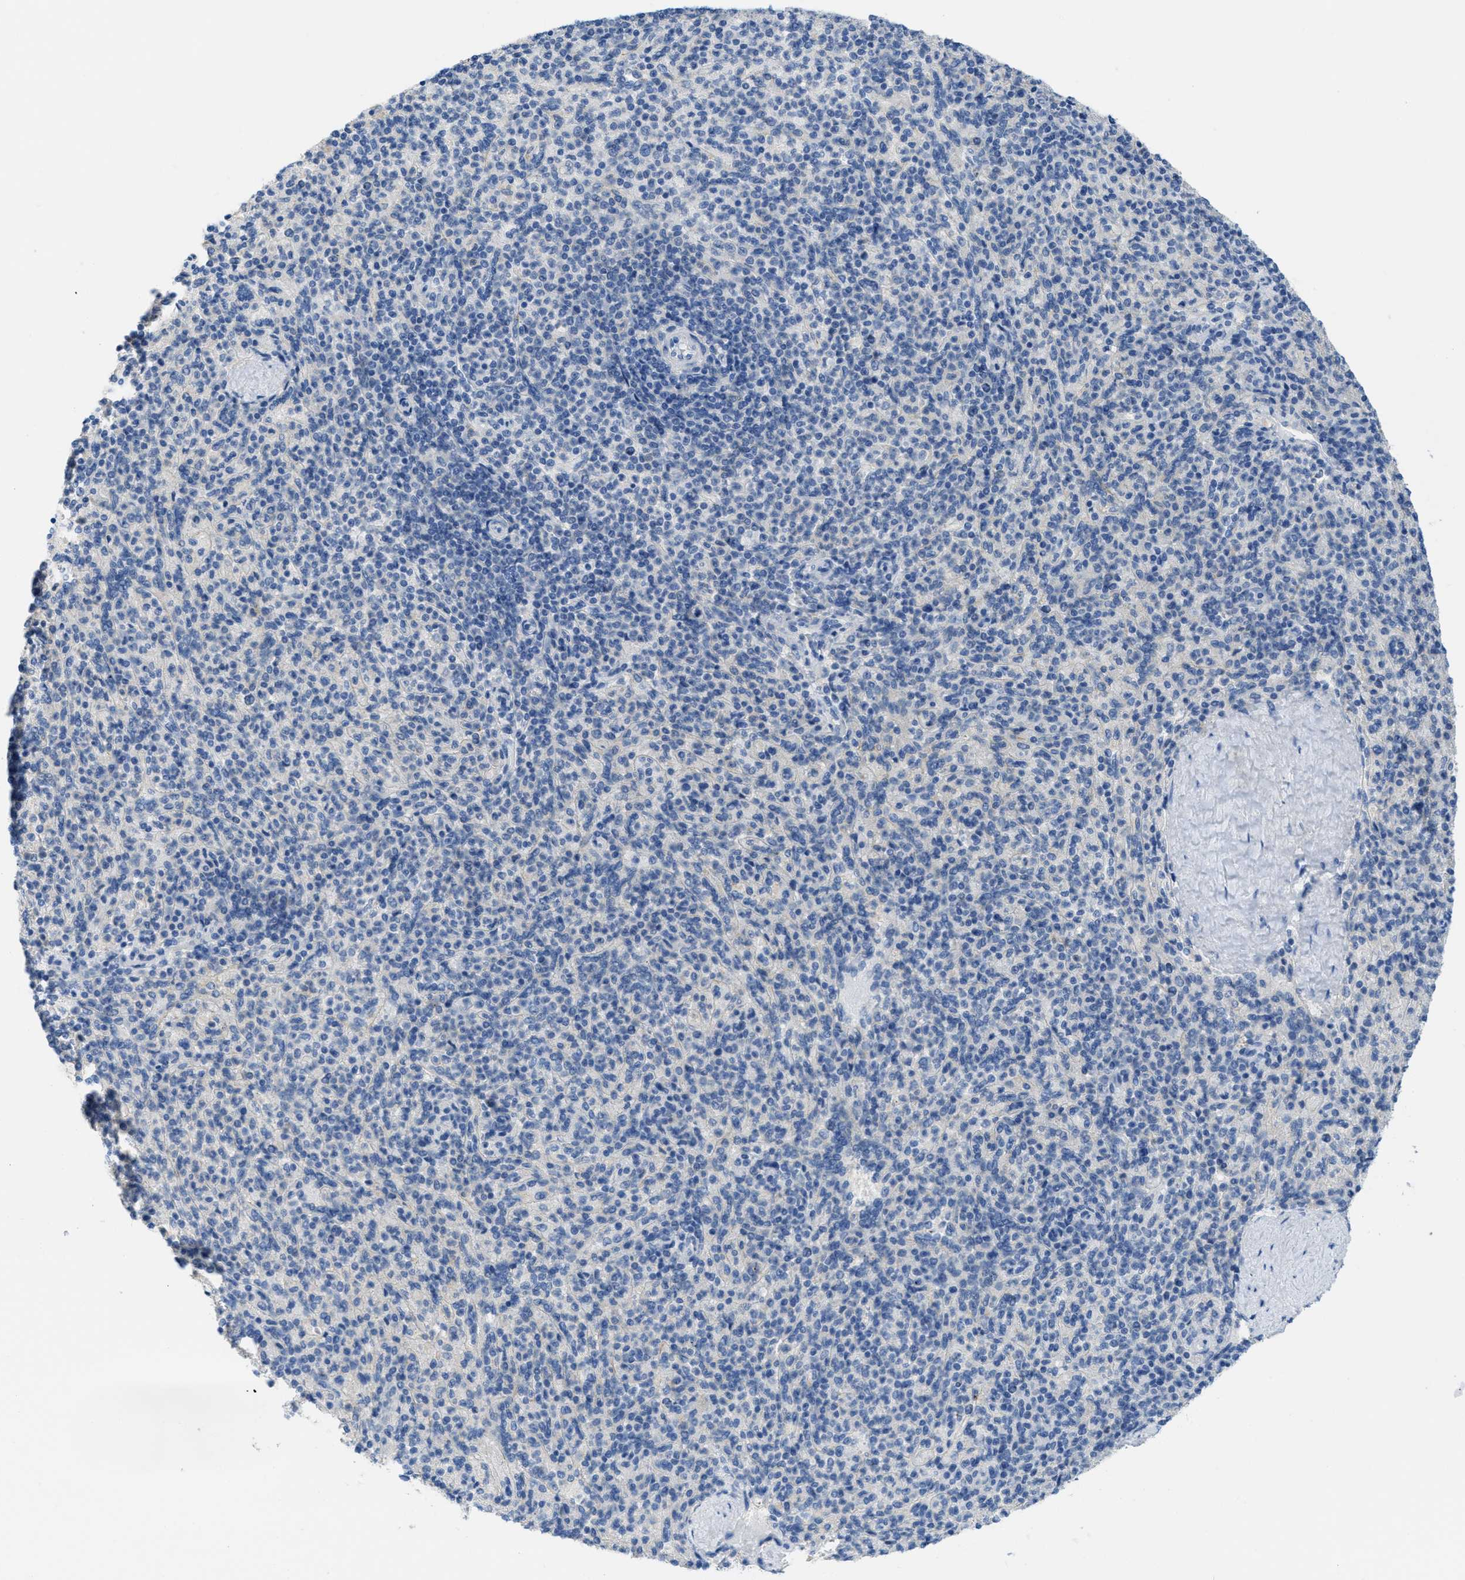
{"staining": {"intensity": "negative", "quantity": "none", "location": "none"}, "tissue": "spleen", "cell_type": "Cells in red pulp", "image_type": "normal", "snomed": [{"axis": "morphology", "description": "Normal tissue, NOS"}, {"axis": "topography", "description": "Spleen"}], "caption": "Immunohistochemistry of normal spleen demonstrates no positivity in cells in red pulp. (Stains: DAB (3,3'-diaminobenzidine) immunohistochemistry (IHC) with hematoxylin counter stain, Microscopy: brightfield microscopy at high magnification).", "gene": "CNNM4", "patient": {"sex": "male", "age": 36}}